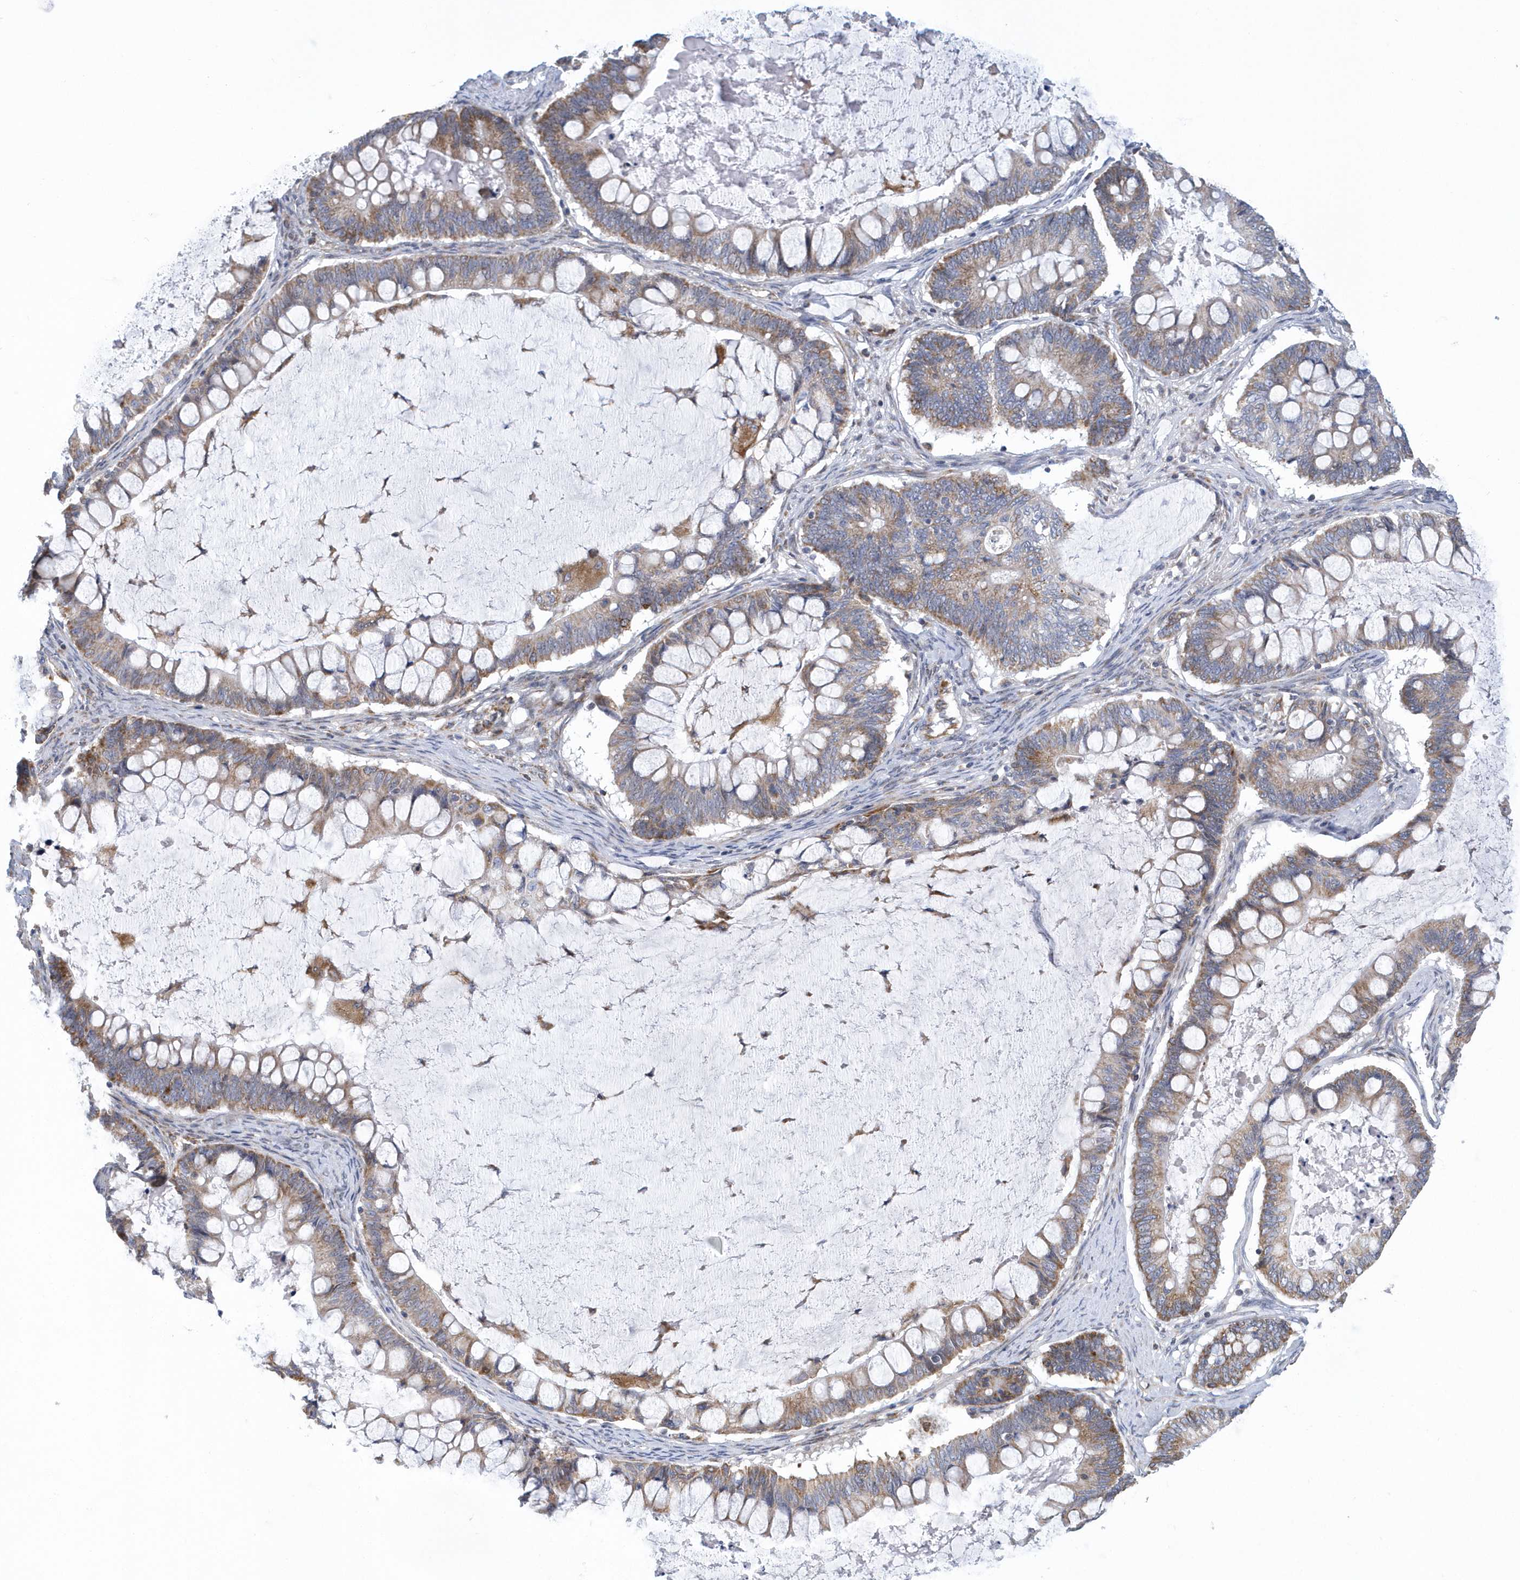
{"staining": {"intensity": "moderate", "quantity": "25%-75%", "location": "cytoplasmic/membranous"}, "tissue": "ovarian cancer", "cell_type": "Tumor cells", "image_type": "cancer", "snomed": [{"axis": "morphology", "description": "Cystadenocarcinoma, mucinous, NOS"}, {"axis": "topography", "description": "Ovary"}], "caption": "The immunohistochemical stain labels moderate cytoplasmic/membranous positivity in tumor cells of ovarian cancer tissue.", "gene": "VWA5B2", "patient": {"sex": "female", "age": 61}}